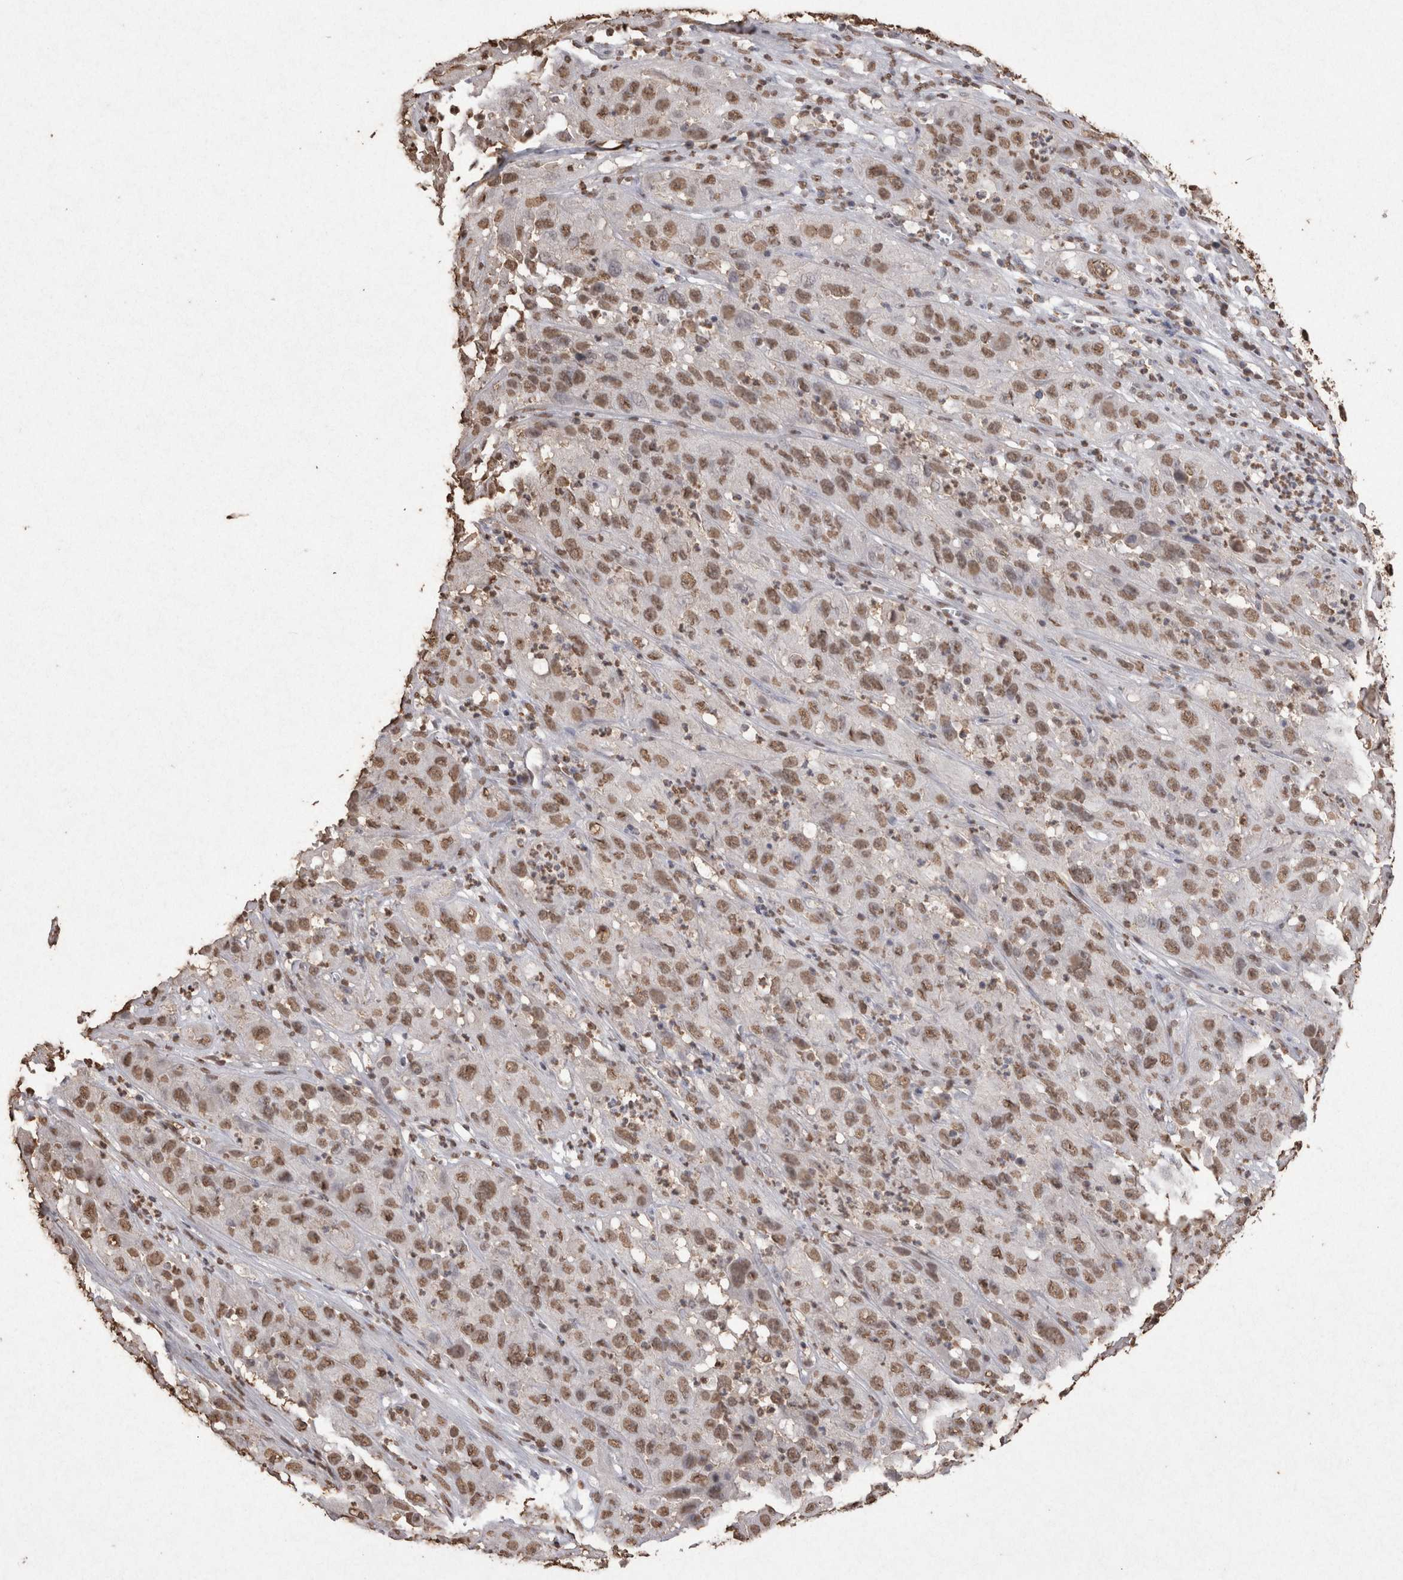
{"staining": {"intensity": "moderate", "quantity": ">75%", "location": "nuclear"}, "tissue": "cervical cancer", "cell_type": "Tumor cells", "image_type": "cancer", "snomed": [{"axis": "morphology", "description": "Squamous cell carcinoma, NOS"}, {"axis": "topography", "description": "Cervix"}], "caption": "The image reveals staining of cervical cancer (squamous cell carcinoma), revealing moderate nuclear protein expression (brown color) within tumor cells. (brown staining indicates protein expression, while blue staining denotes nuclei).", "gene": "POU5F1", "patient": {"sex": "female", "age": 32}}